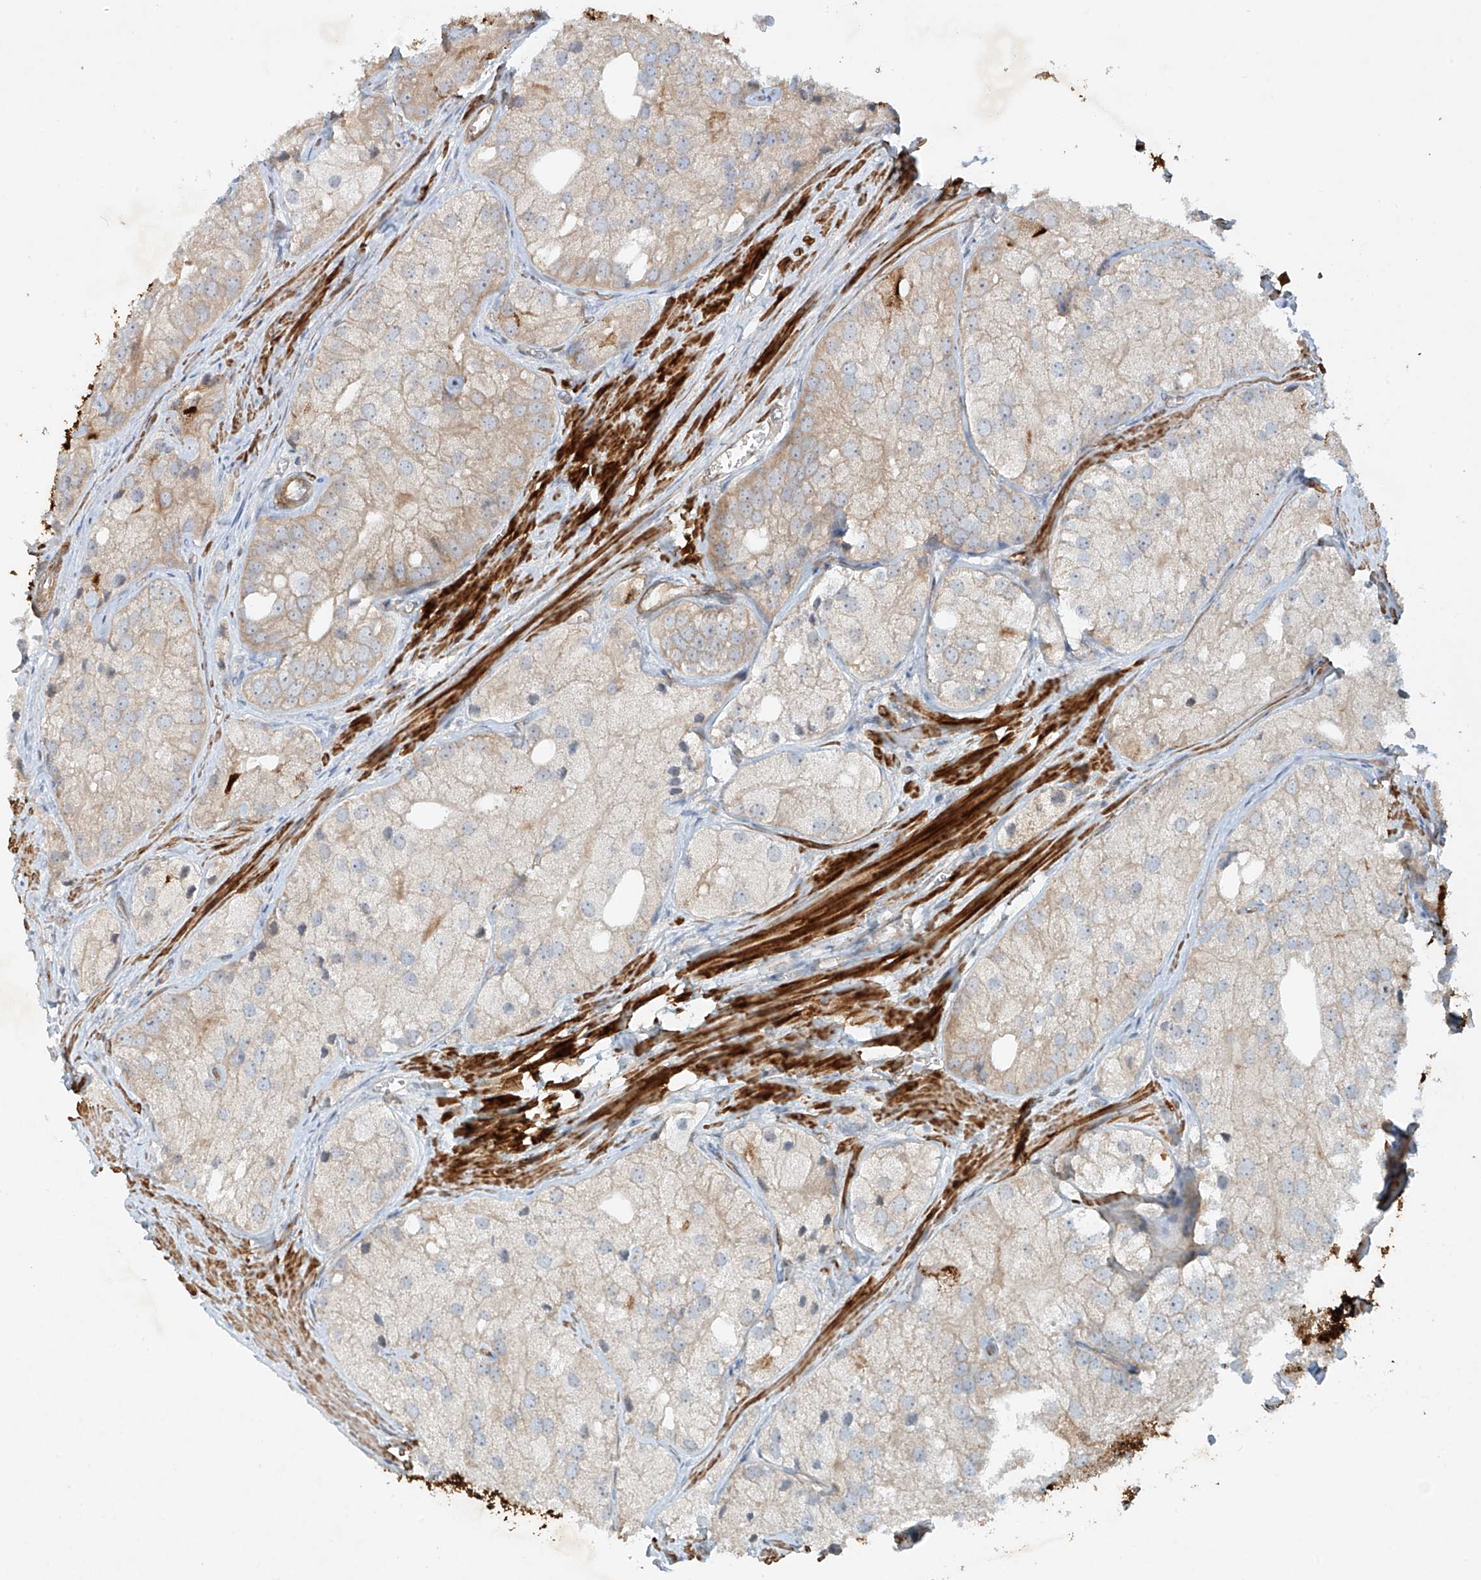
{"staining": {"intensity": "weak", "quantity": "<25%", "location": "cytoplasmic/membranous"}, "tissue": "prostate cancer", "cell_type": "Tumor cells", "image_type": "cancer", "snomed": [{"axis": "morphology", "description": "Adenocarcinoma, Low grade"}, {"axis": "topography", "description": "Prostate"}], "caption": "This is a micrograph of immunohistochemistry staining of prostate cancer, which shows no expression in tumor cells.", "gene": "LYRM9", "patient": {"sex": "male", "age": 69}}